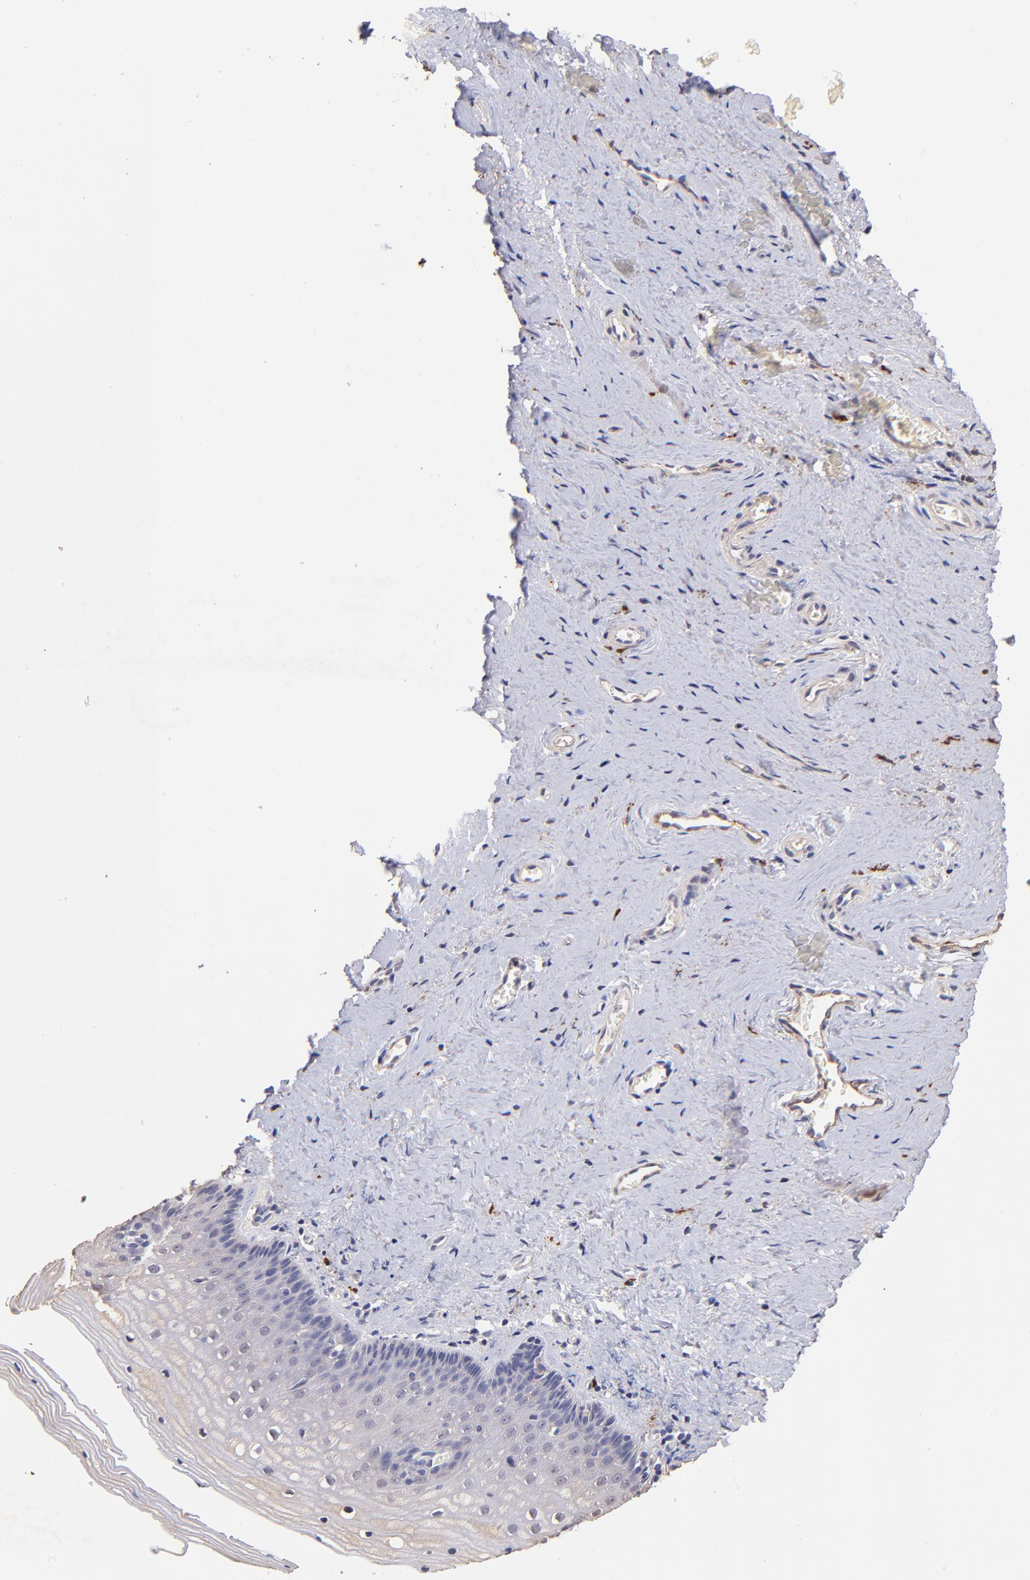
{"staining": {"intensity": "negative", "quantity": "none", "location": "none"}, "tissue": "vagina", "cell_type": "Squamous epithelial cells", "image_type": "normal", "snomed": [{"axis": "morphology", "description": "Normal tissue, NOS"}, {"axis": "topography", "description": "Vagina"}], "caption": "High magnification brightfield microscopy of normal vagina stained with DAB (brown) and counterstained with hematoxylin (blue): squamous epithelial cells show no significant positivity.", "gene": "RNASEL", "patient": {"sex": "female", "age": 46}}